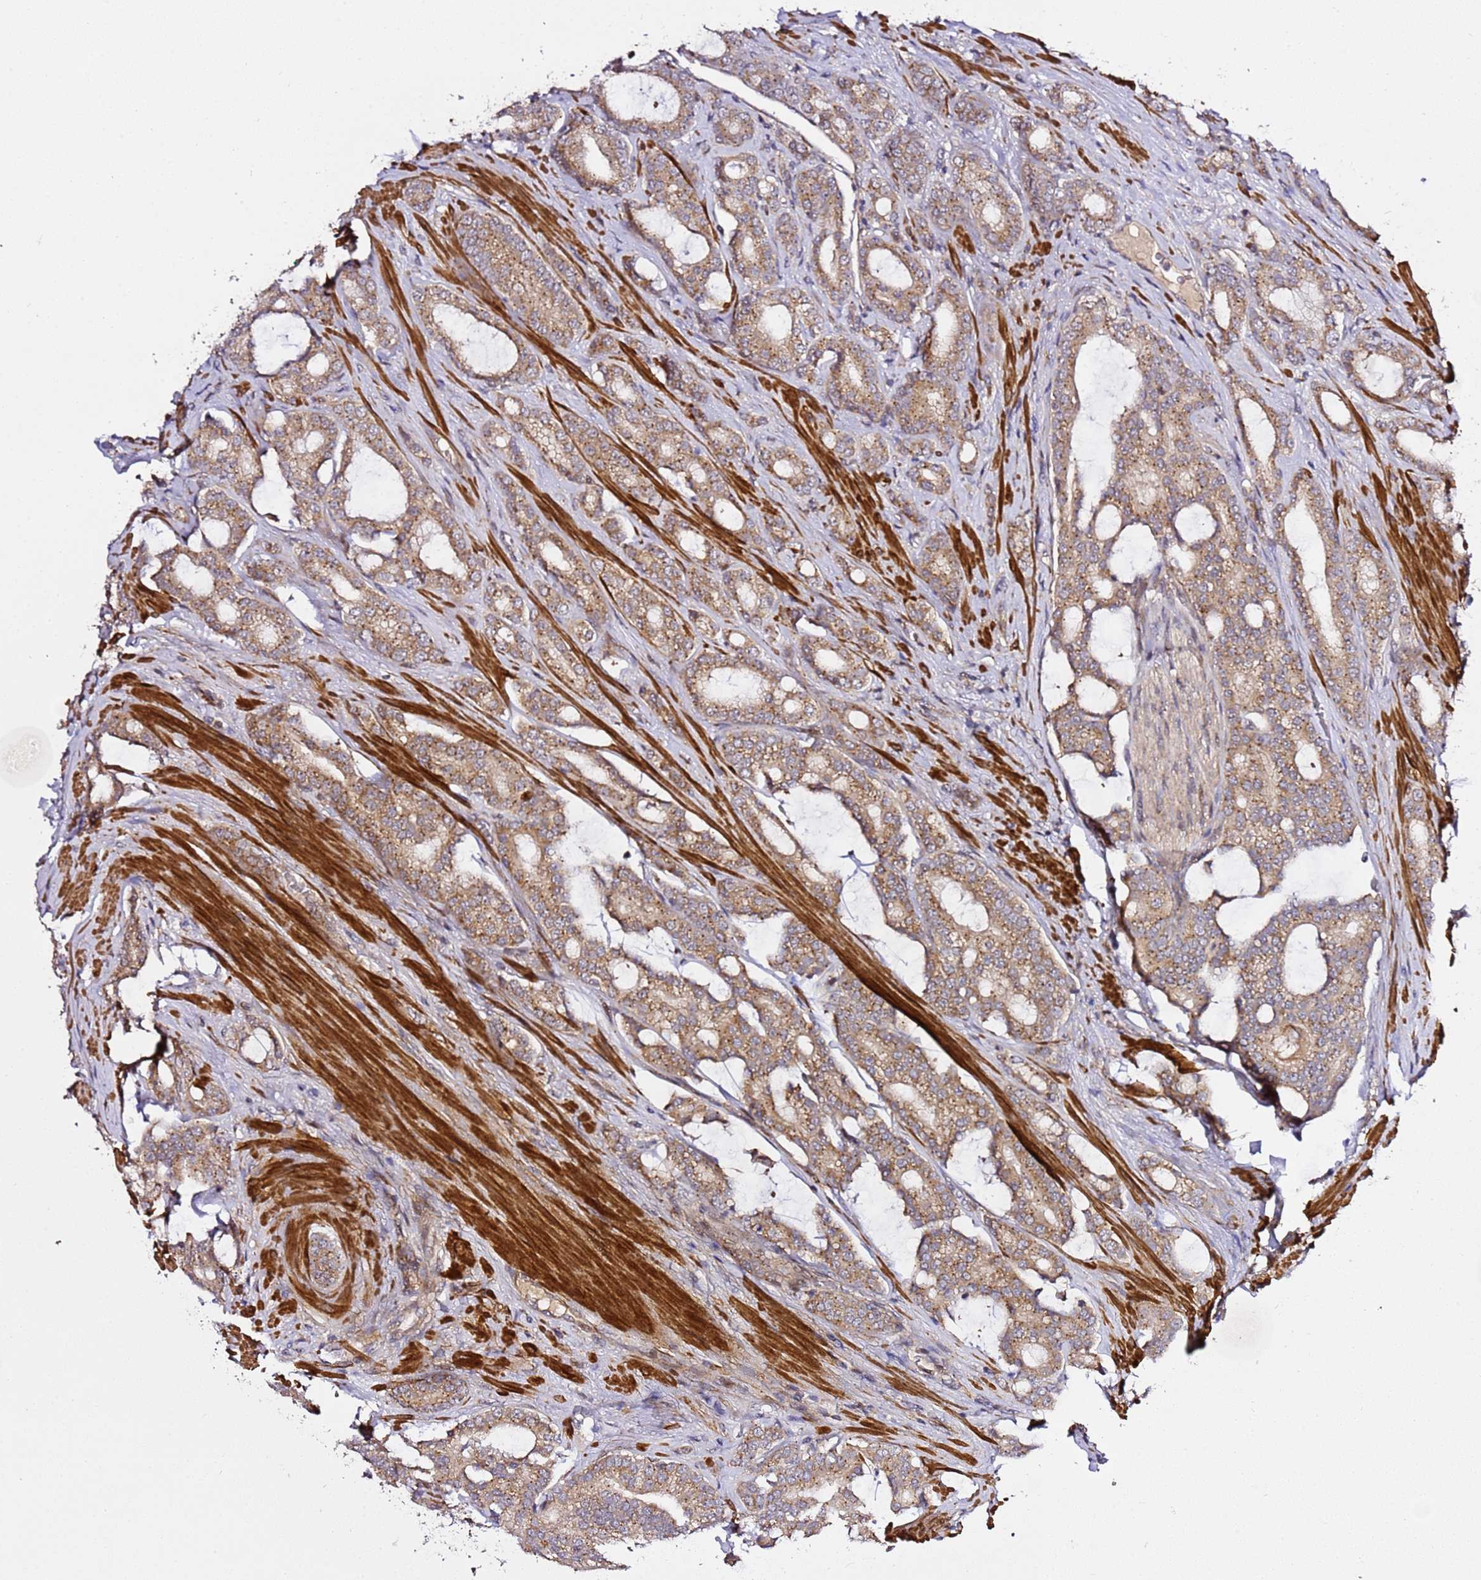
{"staining": {"intensity": "moderate", "quantity": ">75%", "location": "cytoplasmic/membranous"}, "tissue": "prostate cancer", "cell_type": "Tumor cells", "image_type": "cancer", "snomed": [{"axis": "morphology", "description": "Adenocarcinoma, High grade"}, {"axis": "topography", "description": "Prostate"}], "caption": "Human prostate cancer (adenocarcinoma (high-grade)) stained for a protein (brown) reveals moderate cytoplasmic/membranous positive positivity in approximately >75% of tumor cells.", "gene": "PVRIG", "patient": {"sex": "male", "age": 63}}